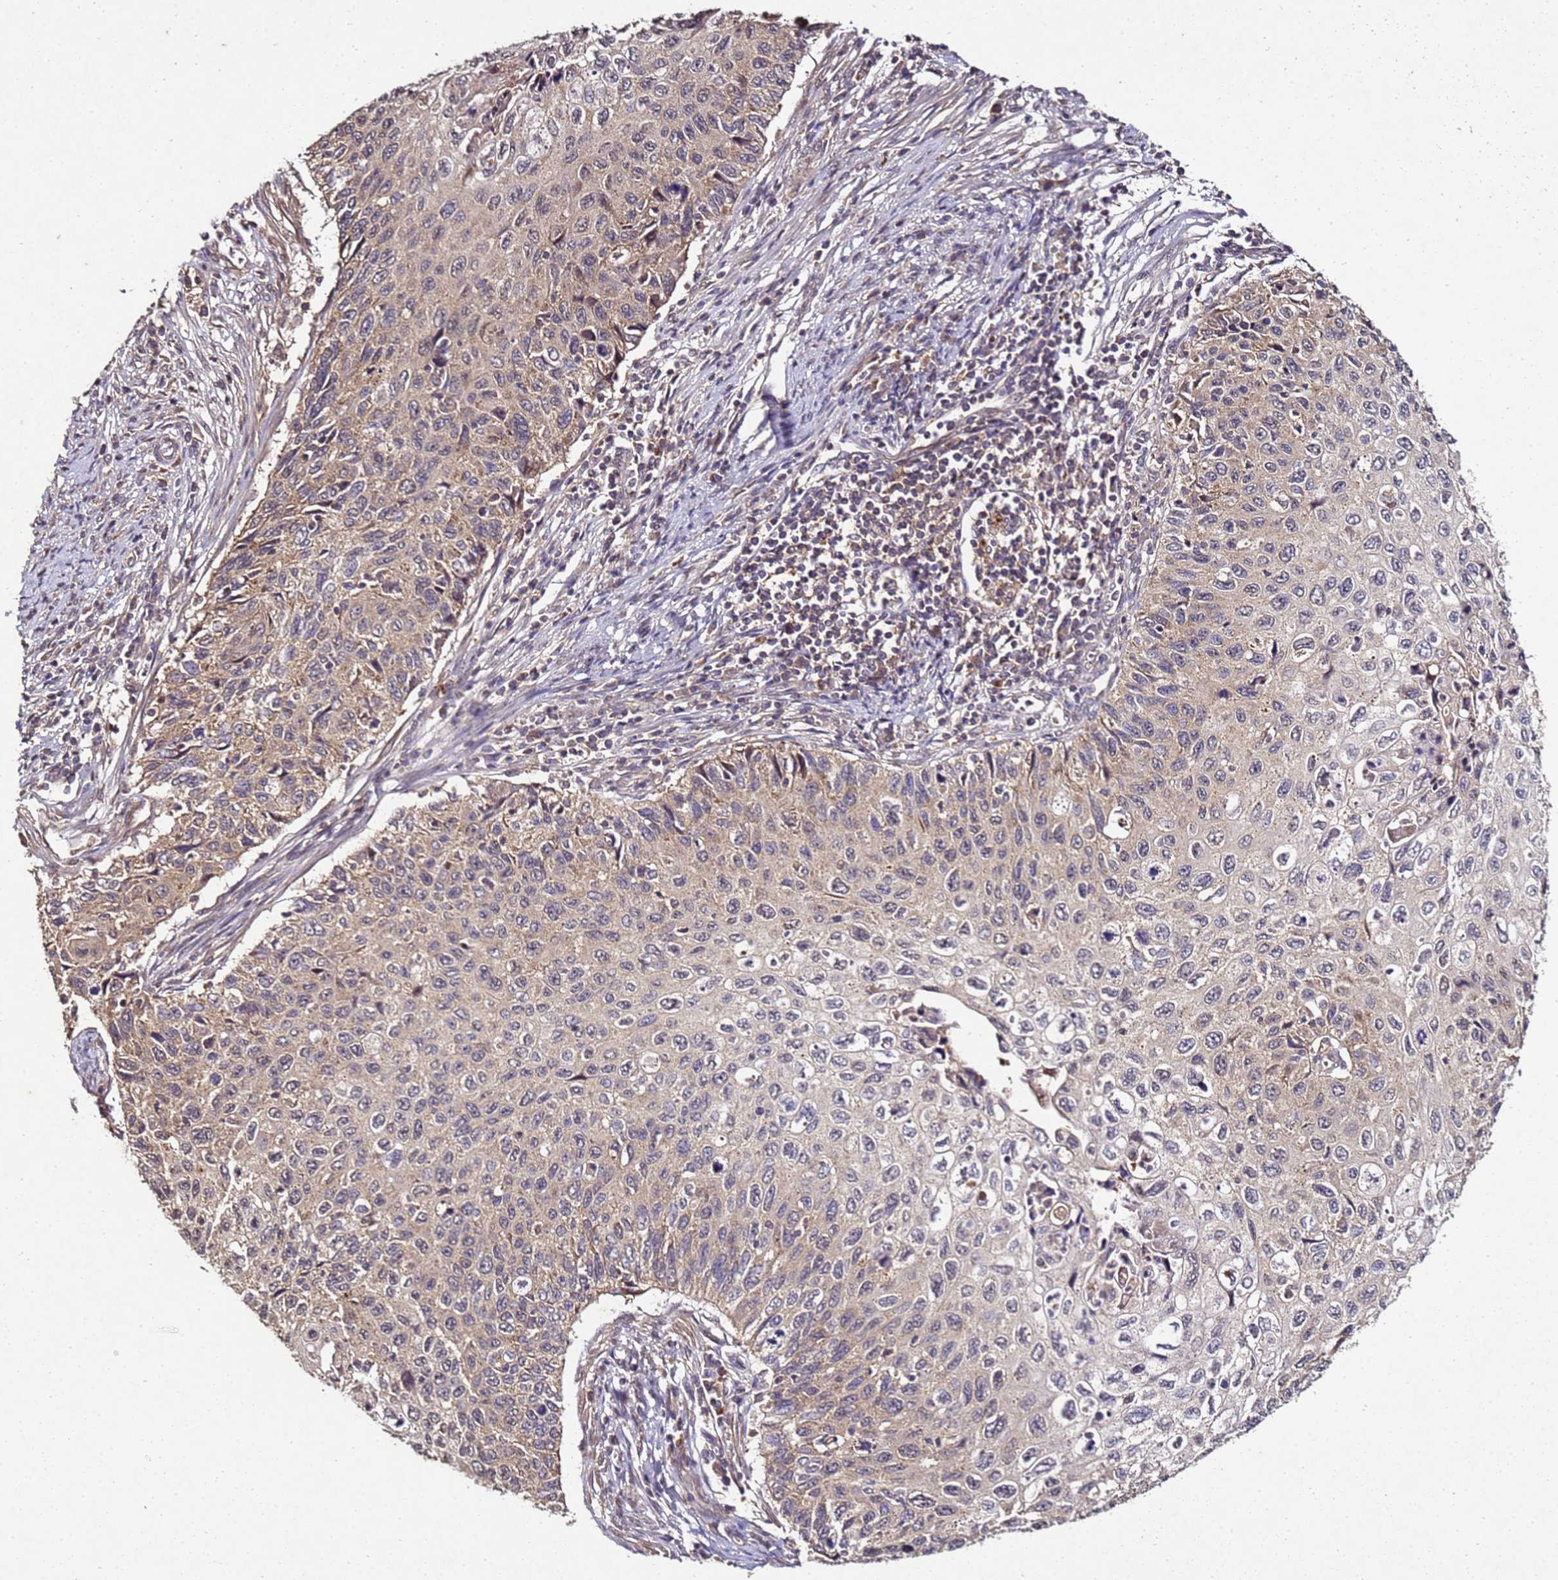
{"staining": {"intensity": "weak", "quantity": ">75%", "location": "cytoplasmic/membranous"}, "tissue": "cervical cancer", "cell_type": "Tumor cells", "image_type": "cancer", "snomed": [{"axis": "morphology", "description": "Squamous cell carcinoma, NOS"}, {"axis": "topography", "description": "Cervix"}], "caption": "An immunohistochemistry photomicrograph of tumor tissue is shown. Protein staining in brown highlights weak cytoplasmic/membranous positivity in cervical cancer within tumor cells.", "gene": "ANKRD17", "patient": {"sex": "female", "age": 70}}